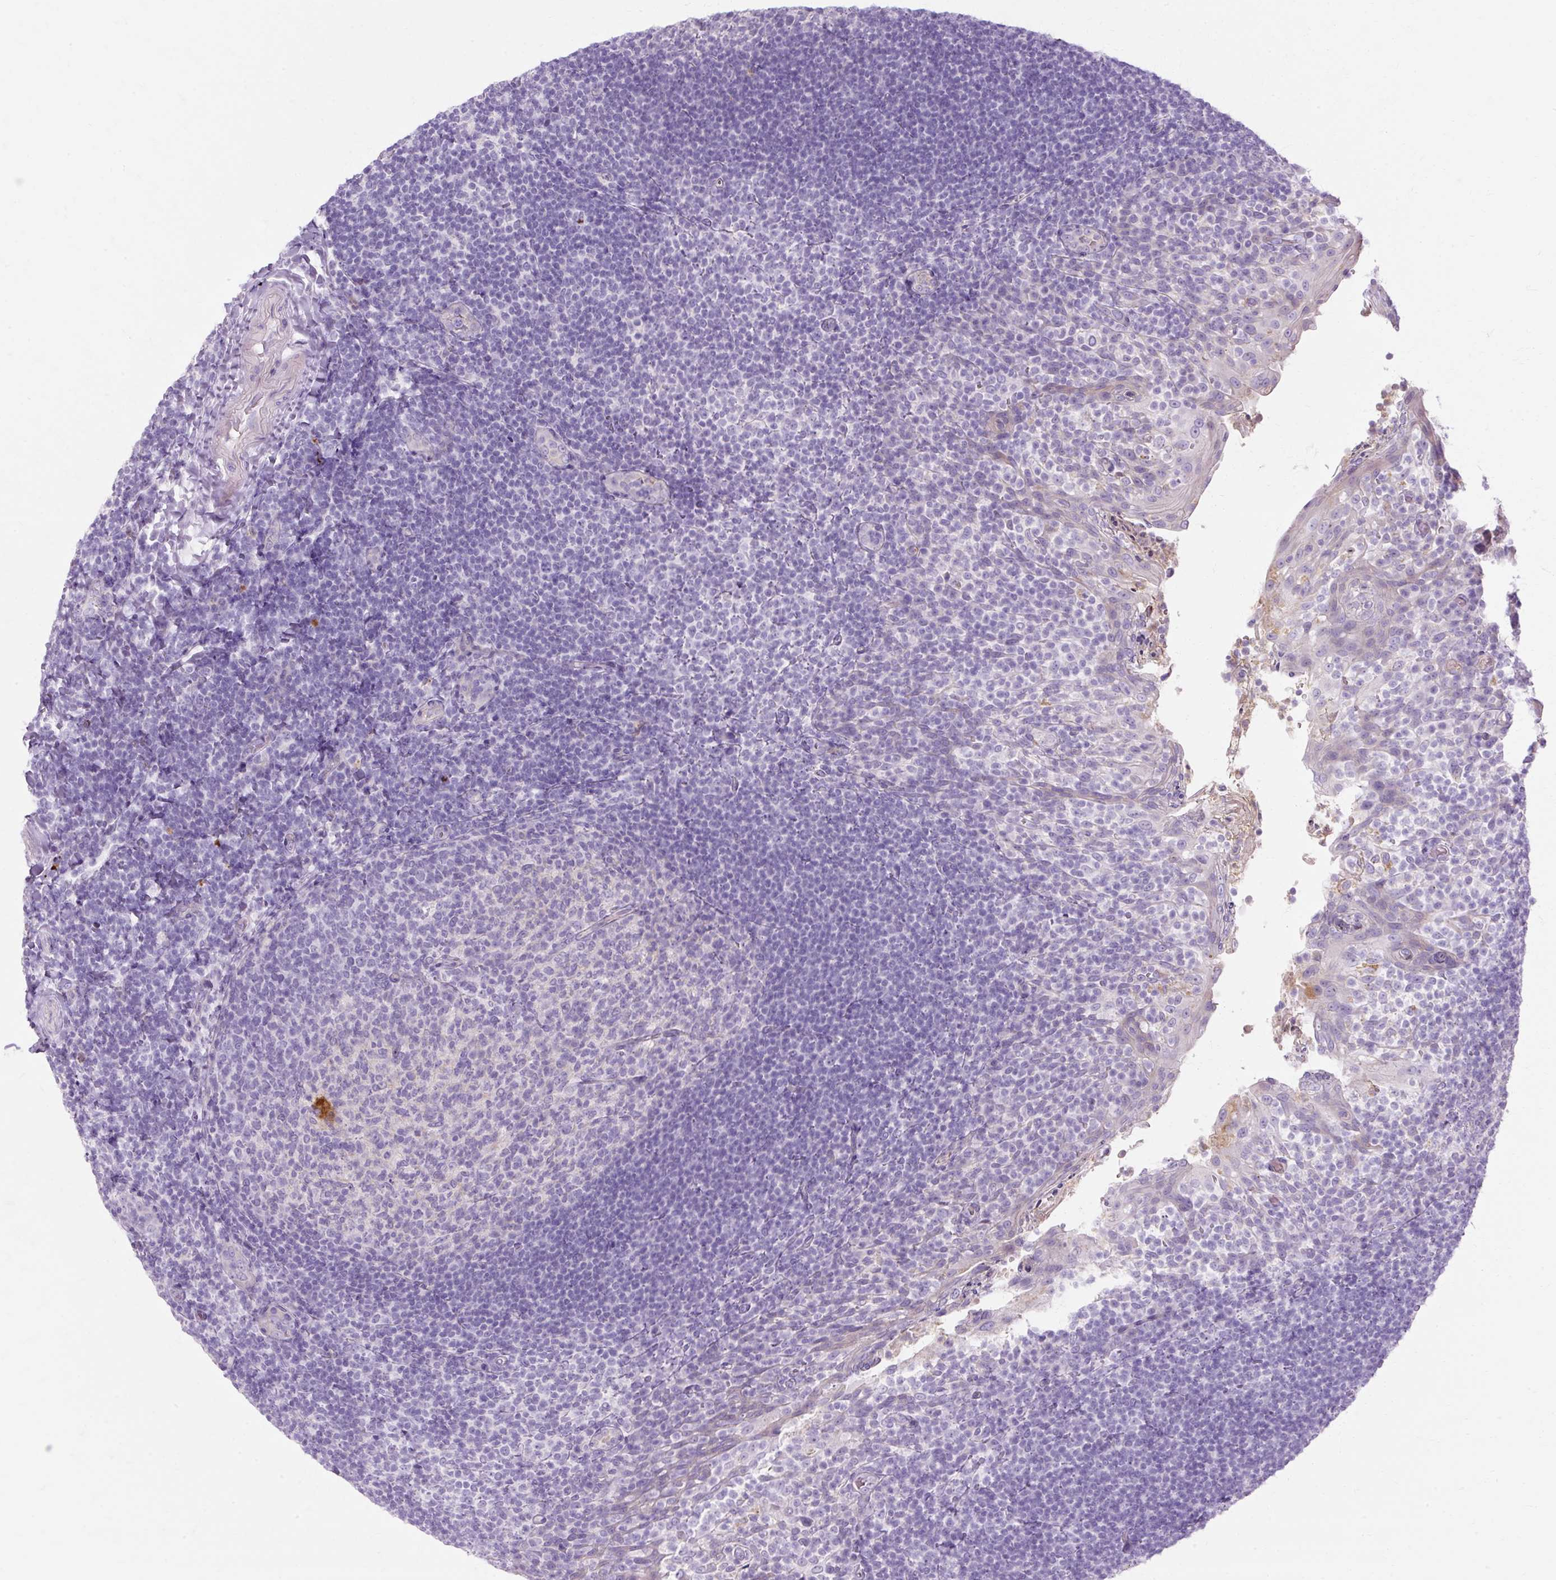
{"staining": {"intensity": "negative", "quantity": "none", "location": "none"}, "tissue": "tonsil", "cell_type": "Germinal center cells", "image_type": "normal", "snomed": [{"axis": "morphology", "description": "Normal tissue, NOS"}, {"axis": "topography", "description": "Tonsil"}], "caption": "This is a photomicrograph of IHC staining of unremarkable tonsil, which shows no staining in germinal center cells. (Stains: DAB (3,3'-diaminobenzidine) IHC with hematoxylin counter stain, Microscopy: brightfield microscopy at high magnification).", "gene": "HSD11B1", "patient": {"sex": "female", "age": 10}}